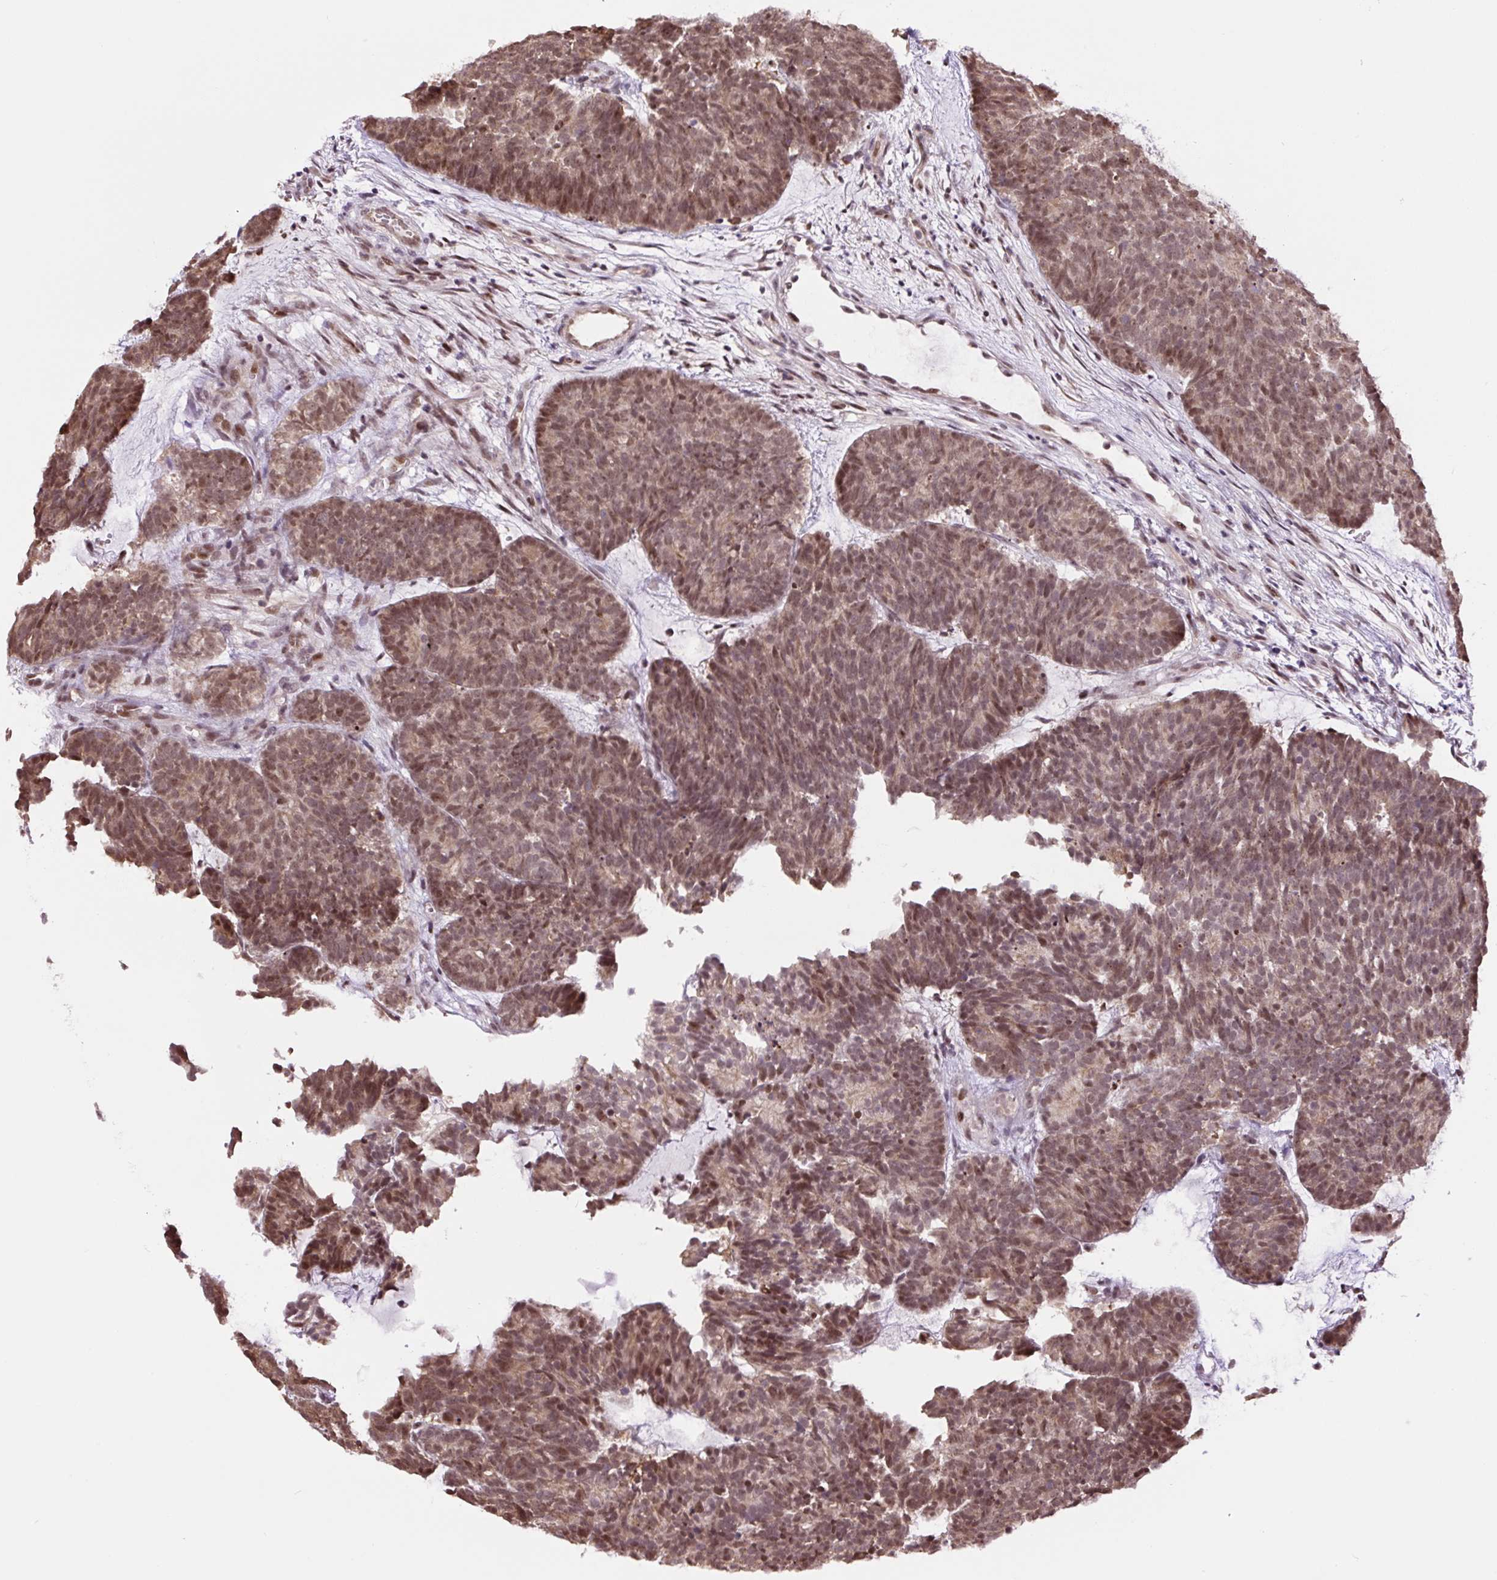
{"staining": {"intensity": "moderate", "quantity": ">75%", "location": "nuclear"}, "tissue": "head and neck cancer", "cell_type": "Tumor cells", "image_type": "cancer", "snomed": [{"axis": "morphology", "description": "Adenocarcinoma, NOS"}, {"axis": "topography", "description": "Head-Neck"}], "caption": "A medium amount of moderate nuclear positivity is present in about >75% of tumor cells in head and neck adenocarcinoma tissue.", "gene": "TAF1A", "patient": {"sex": "female", "age": 81}}